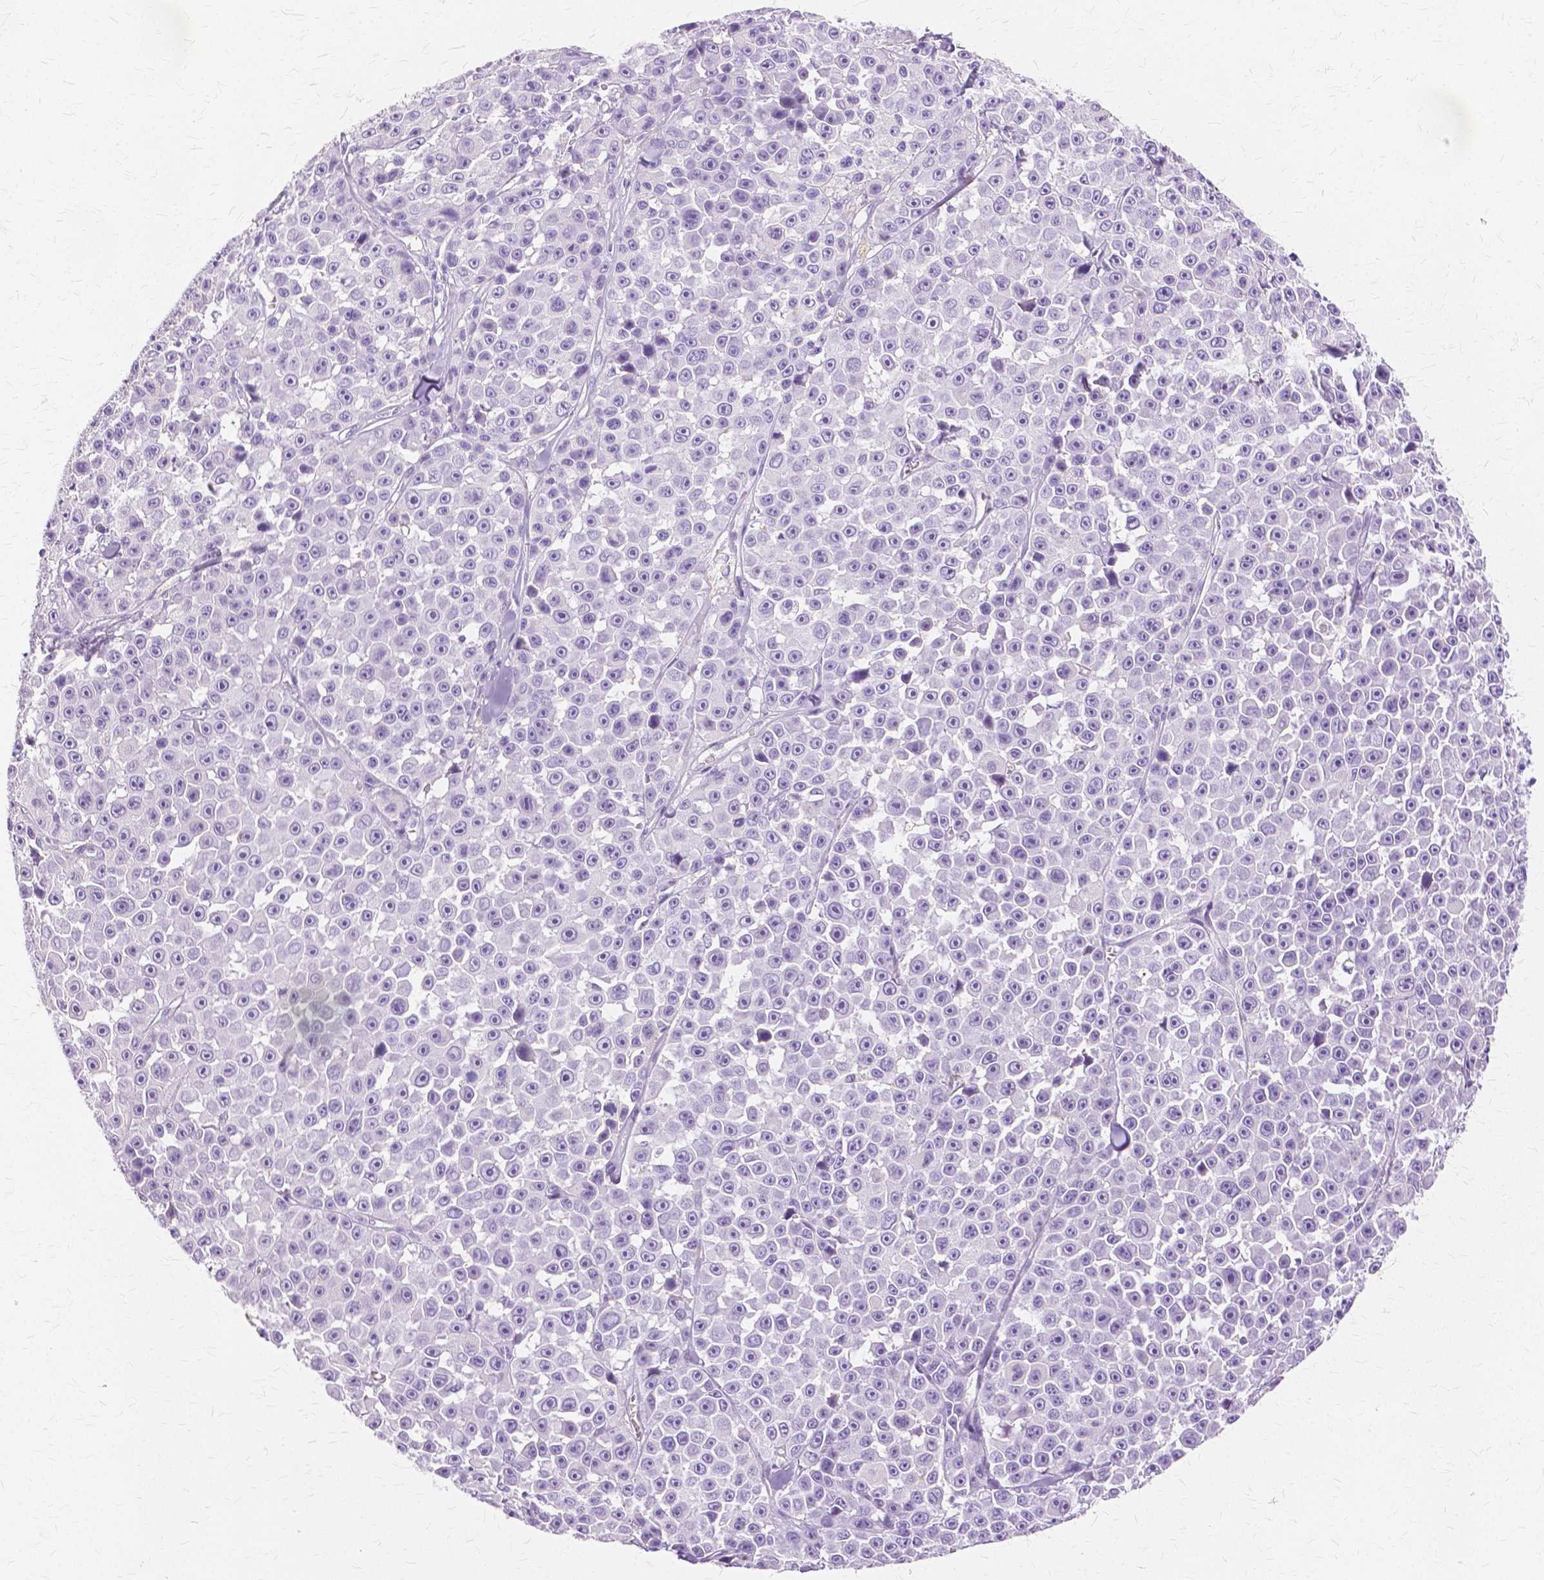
{"staining": {"intensity": "negative", "quantity": "none", "location": "none"}, "tissue": "melanoma", "cell_type": "Tumor cells", "image_type": "cancer", "snomed": [{"axis": "morphology", "description": "Malignant melanoma, NOS"}, {"axis": "topography", "description": "Skin"}], "caption": "There is no significant staining in tumor cells of malignant melanoma.", "gene": "TGM1", "patient": {"sex": "female", "age": 66}}